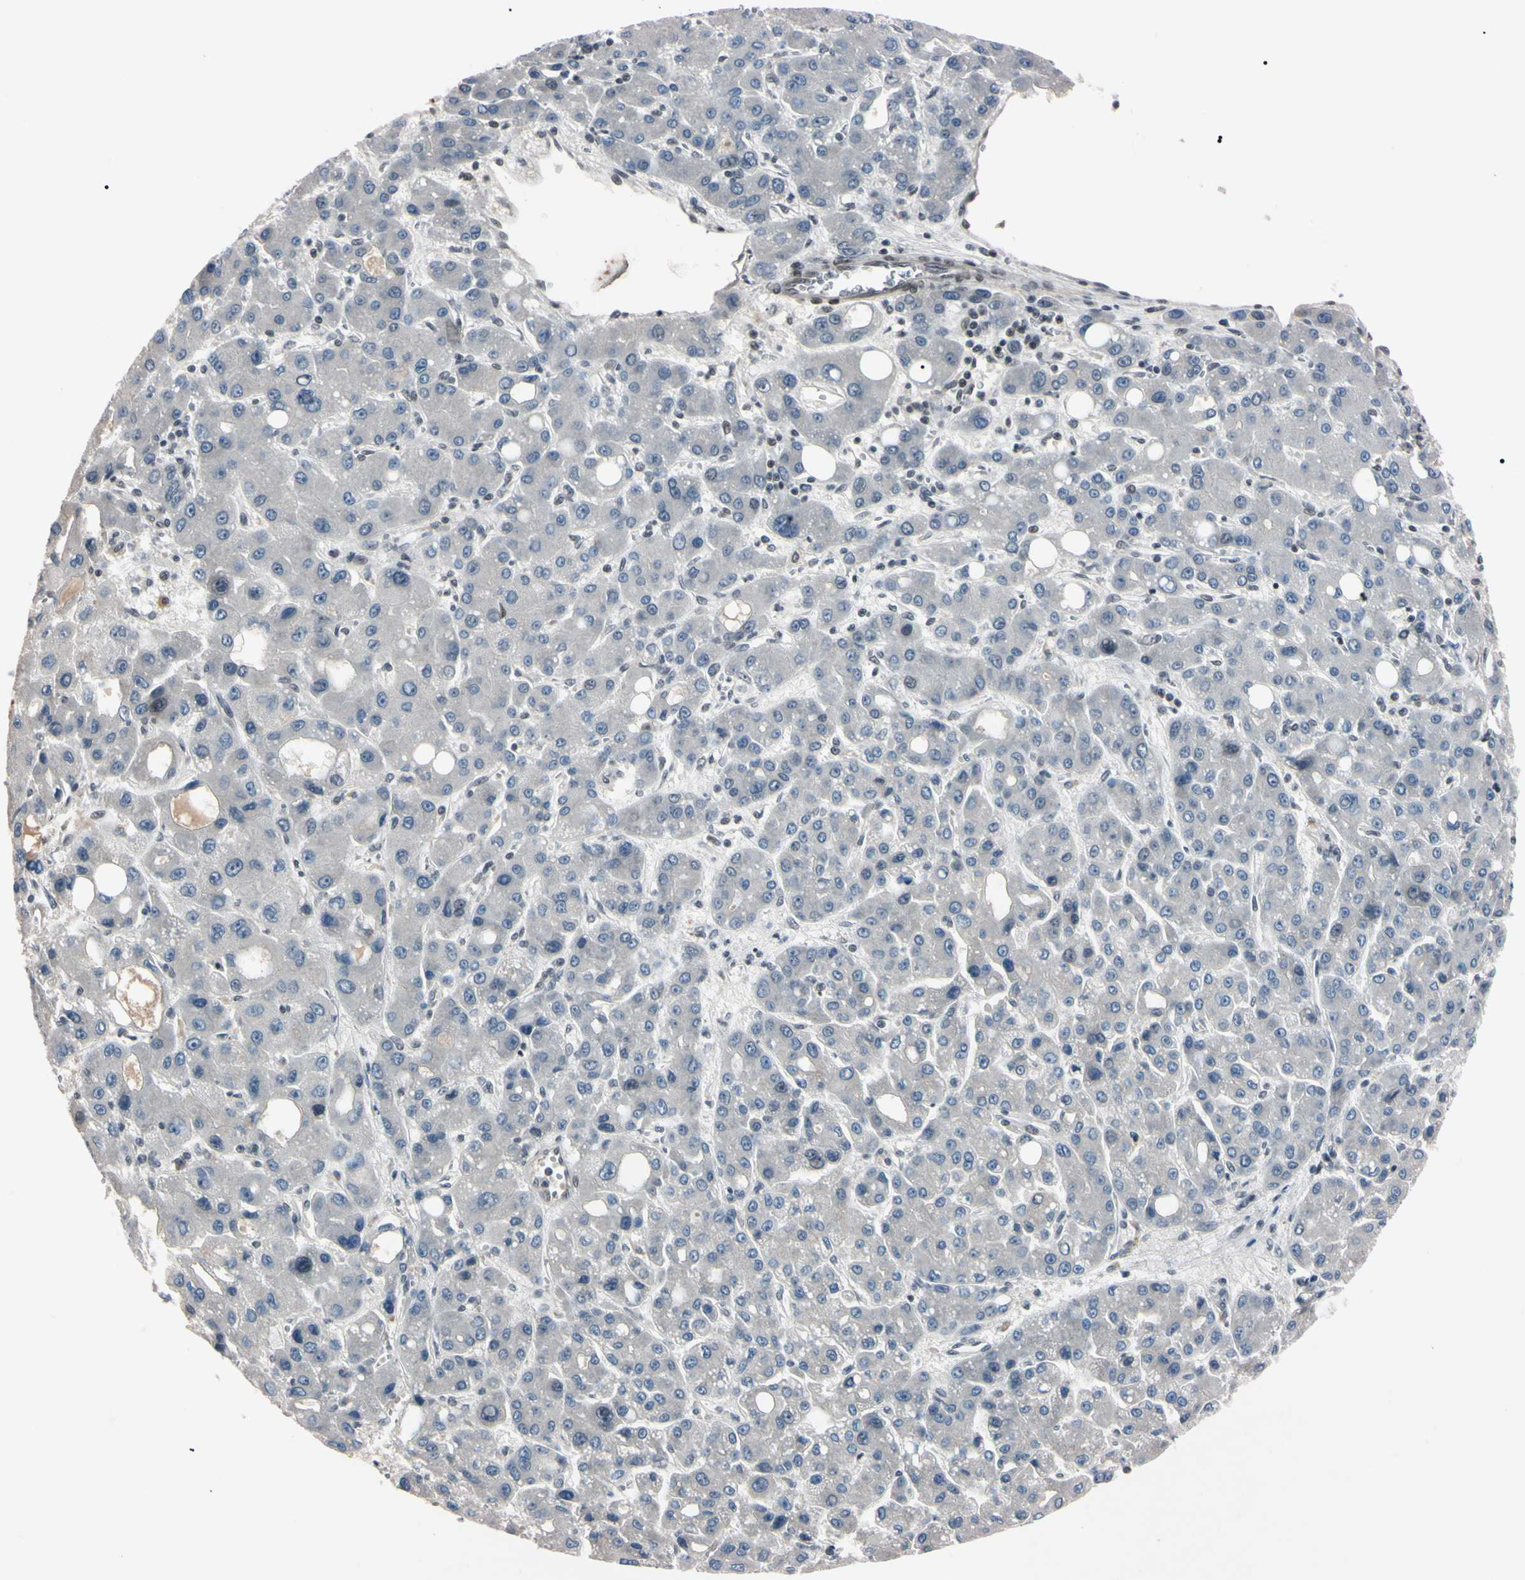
{"staining": {"intensity": "negative", "quantity": "none", "location": "none"}, "tissue": "liver cancer", "cell_type": "Tumor cells", "image_type": "cancer", "snomed": [{"axis": "morphology", "description": "Carcinoma, Hepatocellular, NOS"}, {"axis": "topography", "description": "Liver"}], "caption": "High magnification brightfield microscopy of hepatocellular carcinoma (liver) stained with DAB (brown) and counterstained with hematoxylin (blue): tumor cells show no significant expression.", "gene": "YY1", "patient": {"sex": "male", "age": 55}}